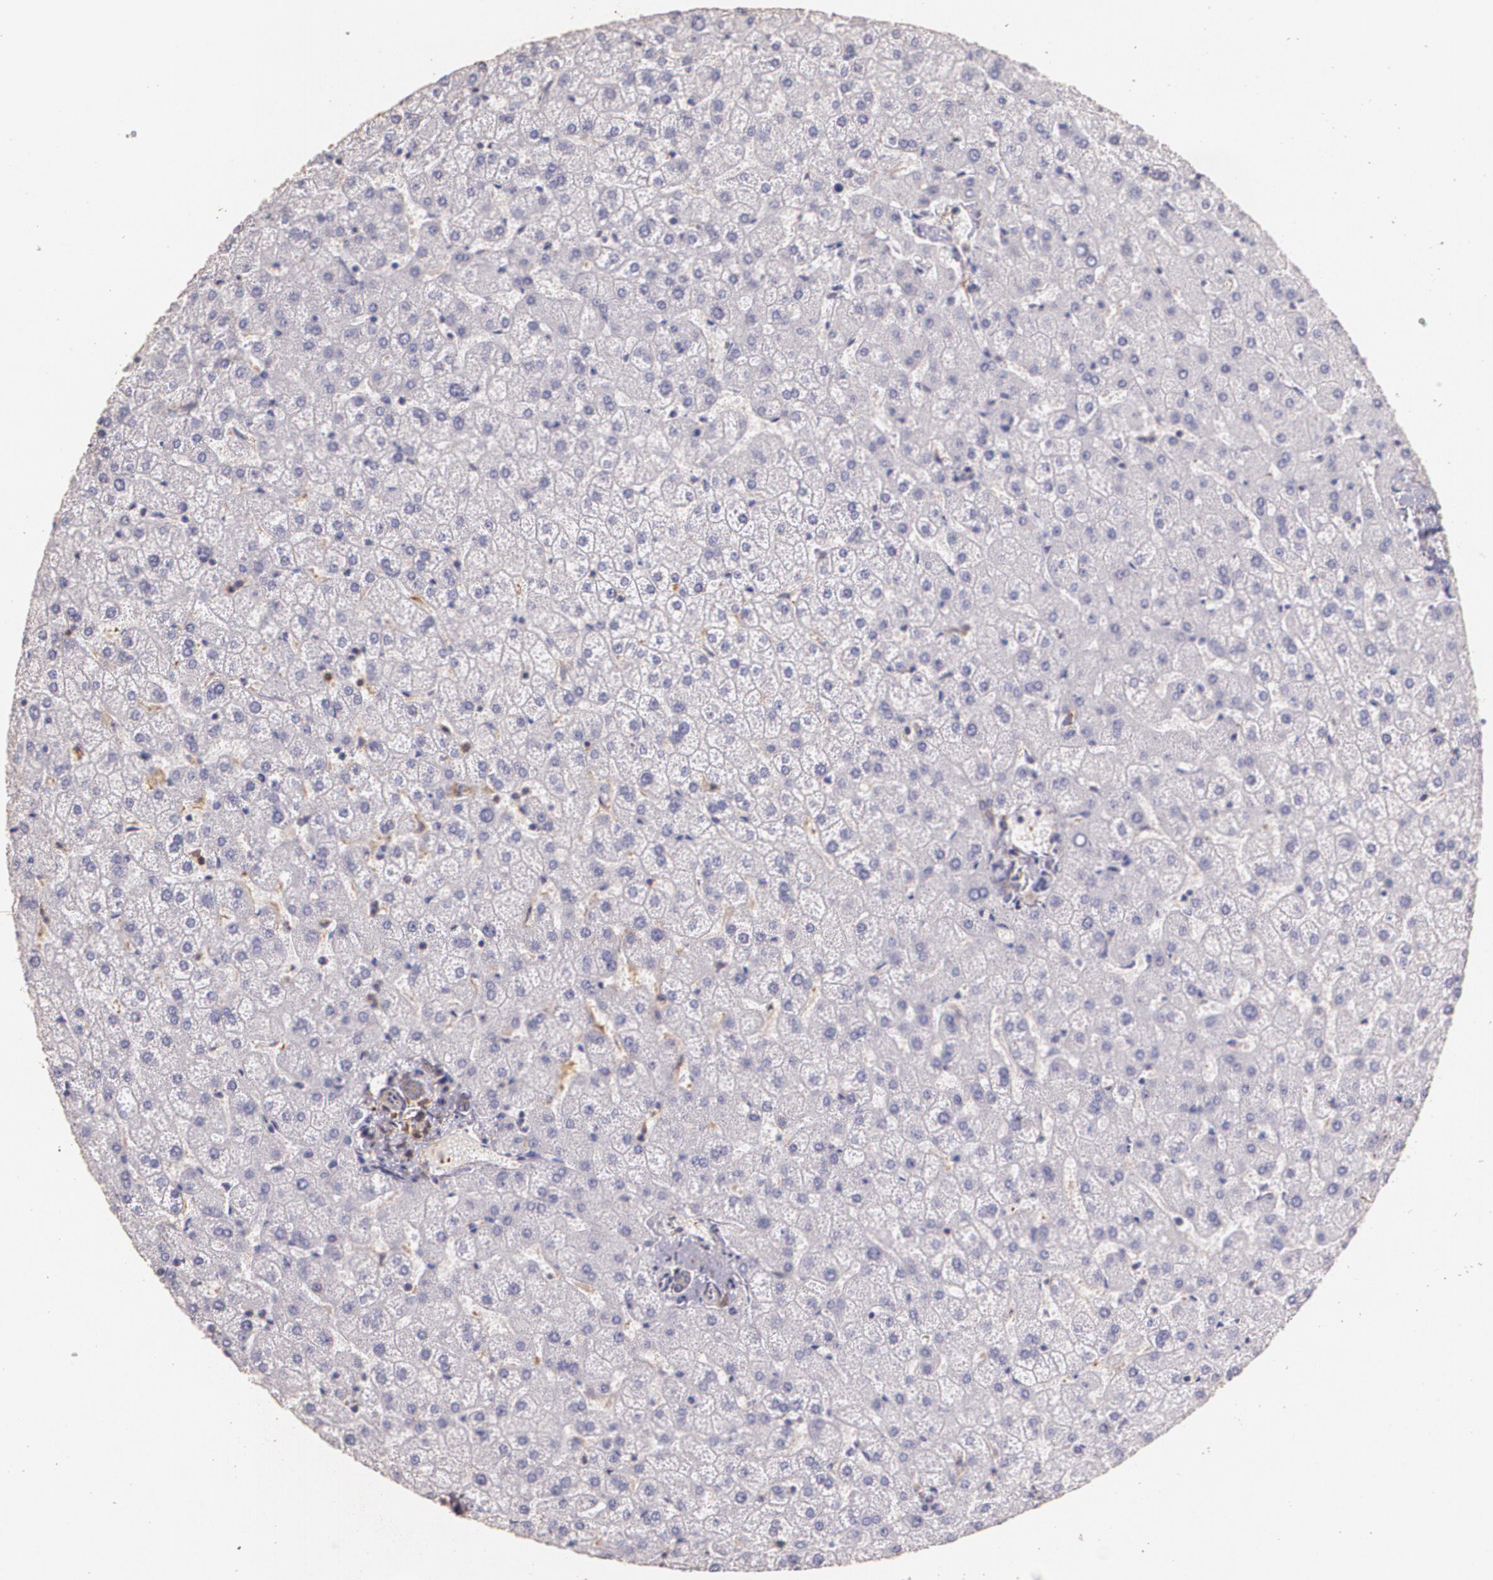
{"staining": {"intensity": "negative", "quantity": "none", "location": "none"}, "tissue": "liver", "cell_type": "Cholangiocytes", "image_type": "normal", "snomed": [{"axis": "morphology", "description": "Normal tissue, NOS"}, {"axis": "topography", "description": "Liver"}], "caption": "An immunohistochemistry (IHC) photomicrograph of normal liver is shown. There is no staining in cholangiocytes of liver. Nuclei are stained in blue.", "gene": "TGFBR1", "patient": {"sex": "female", "age": 32}}